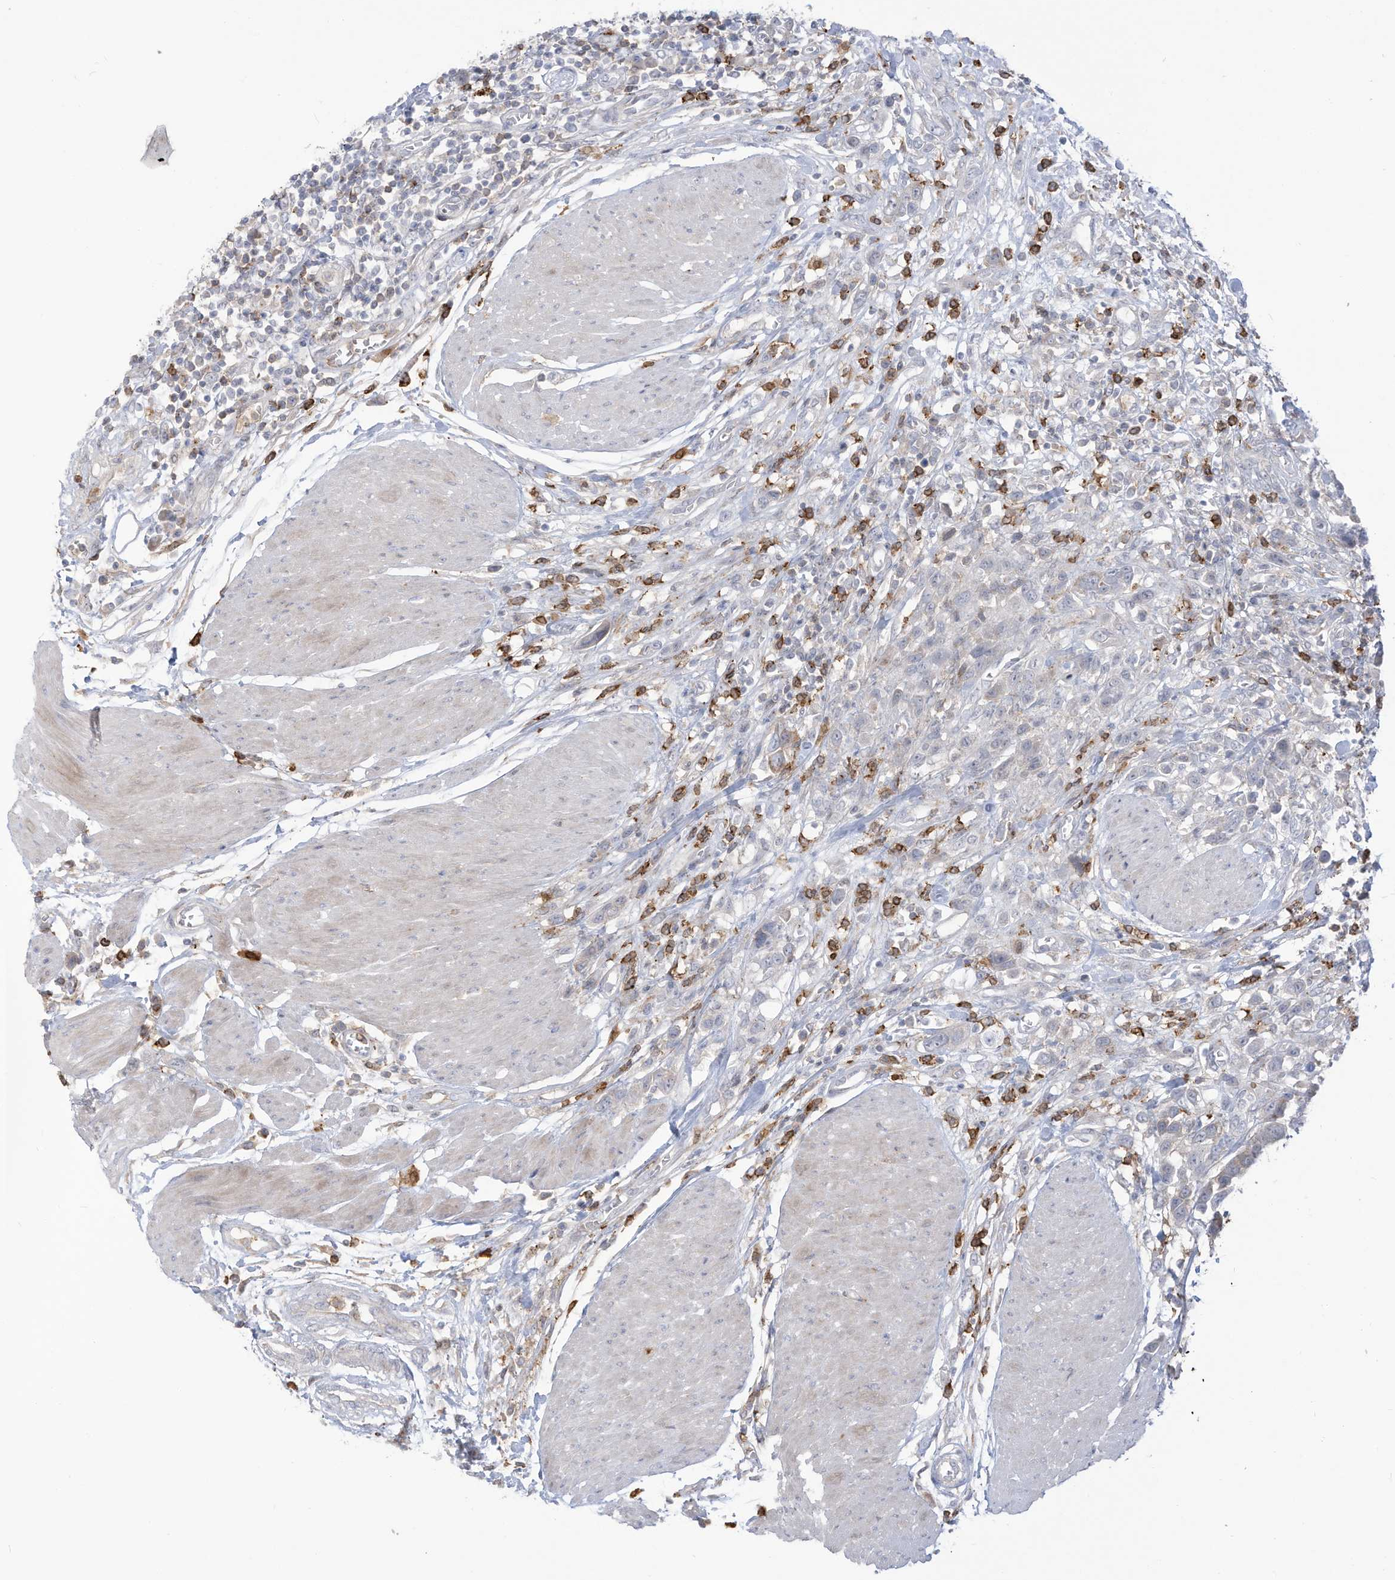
{"staining": {"intensity": "negative", "quantity": "none", "location": "none"}, "tissue": "urothelial cancer", "cell_type": "Tumor cells", "image_type": "cancer", "snomed": [{"axis": "morphology", "description": "Urothelial carcinoma, High grade"}, {"axis": "topography", "description": "Urinary bladder"}], "caption": "Protein analysis of urothelial carcinoma (high-grade) demonstrates no significant staining in tumor cells.", "gene": "NOTO", "patient": {"sex": "male", "age": 50}}